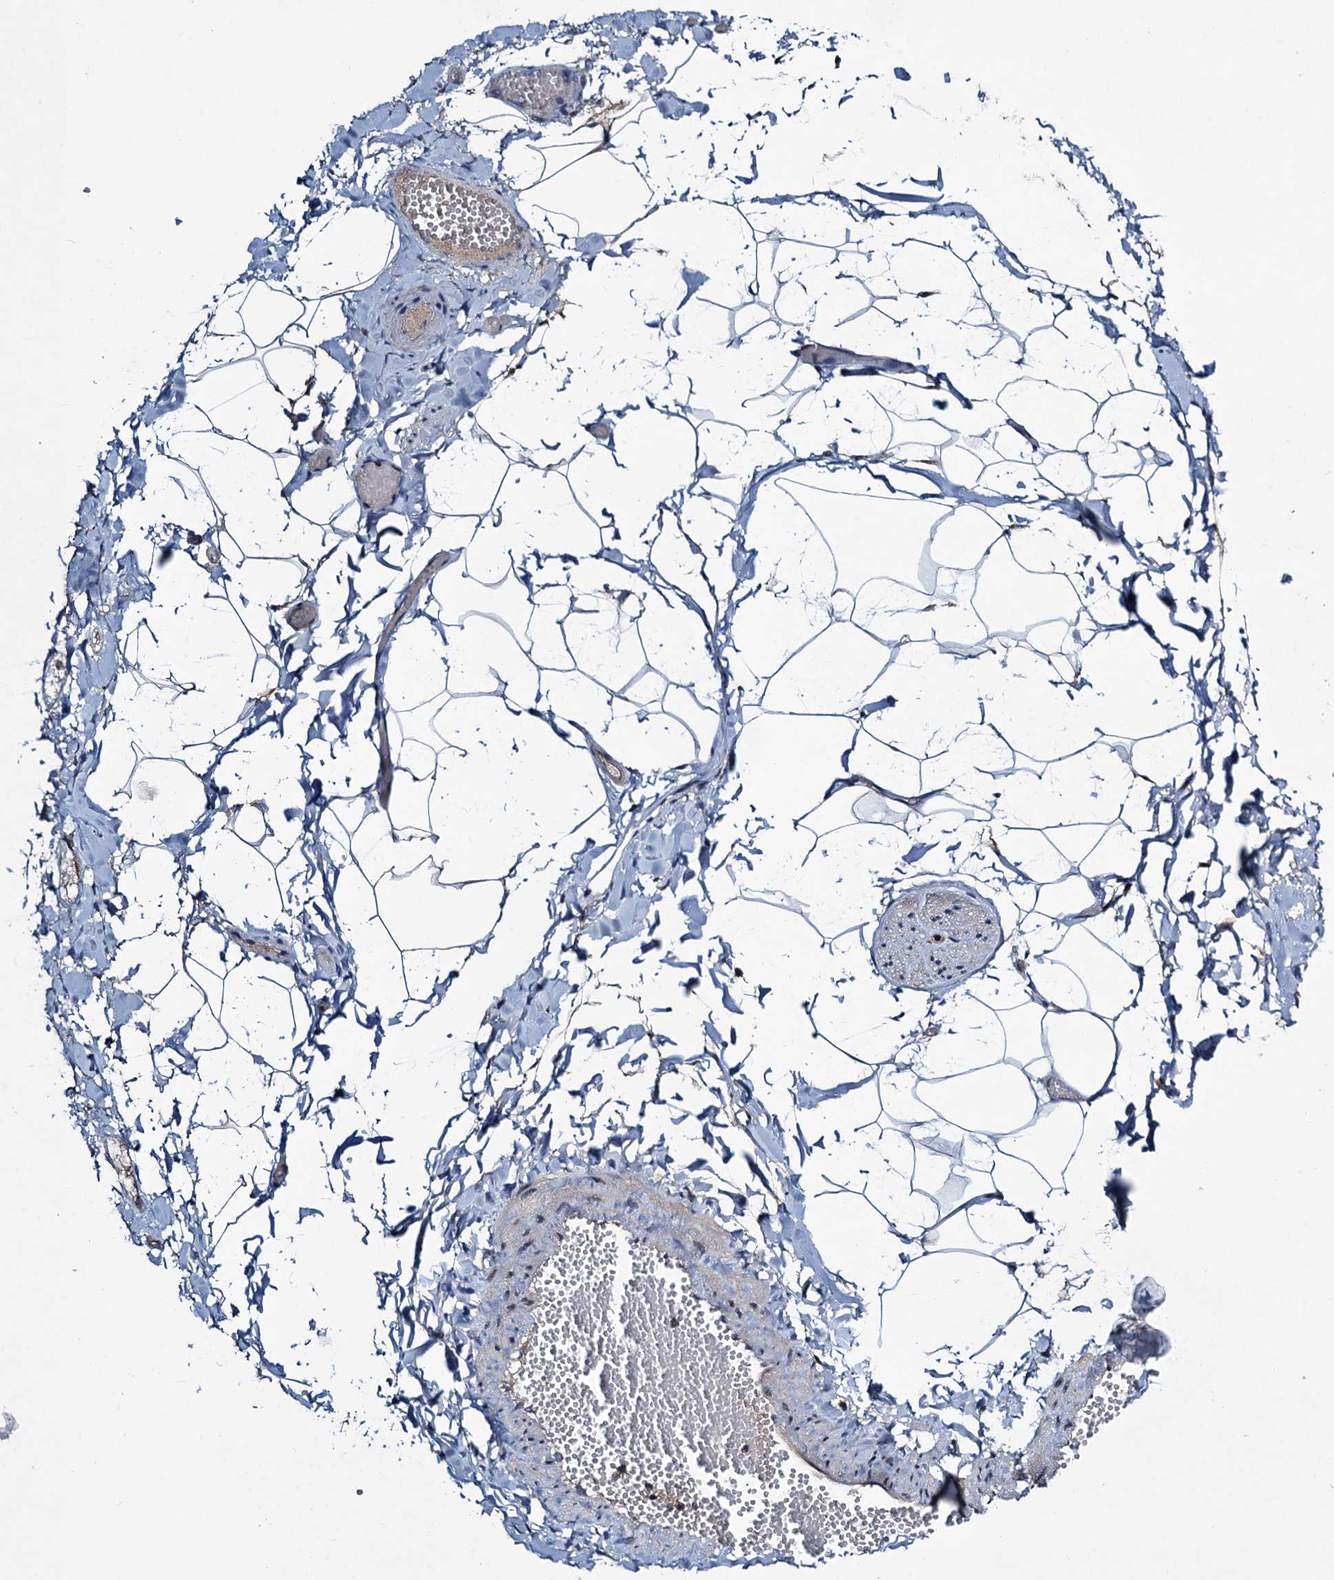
{"staining": {"intensity": "weak", "quantity": "25%-75%", "location": "cytoplasmic/membranous"}, "tissue": "adipose tissue", "cell_type": "Adipocytes", "image_type": "normal", "snomed": [{"axis": "morphology", "description": "Normal tissue, NOS"}, {"axis": "topography", "description": "Gallbladder"}, {"axis": "topography", "description": "Peripheral nerve tissue"}], "caption": "A brown stain highlights weak cytoplasmic/membranous staining of a protein in adipocytes of normal adipose tissue.", "gene": "RNF165", "patient": {"sex": "male", "age": 38}}